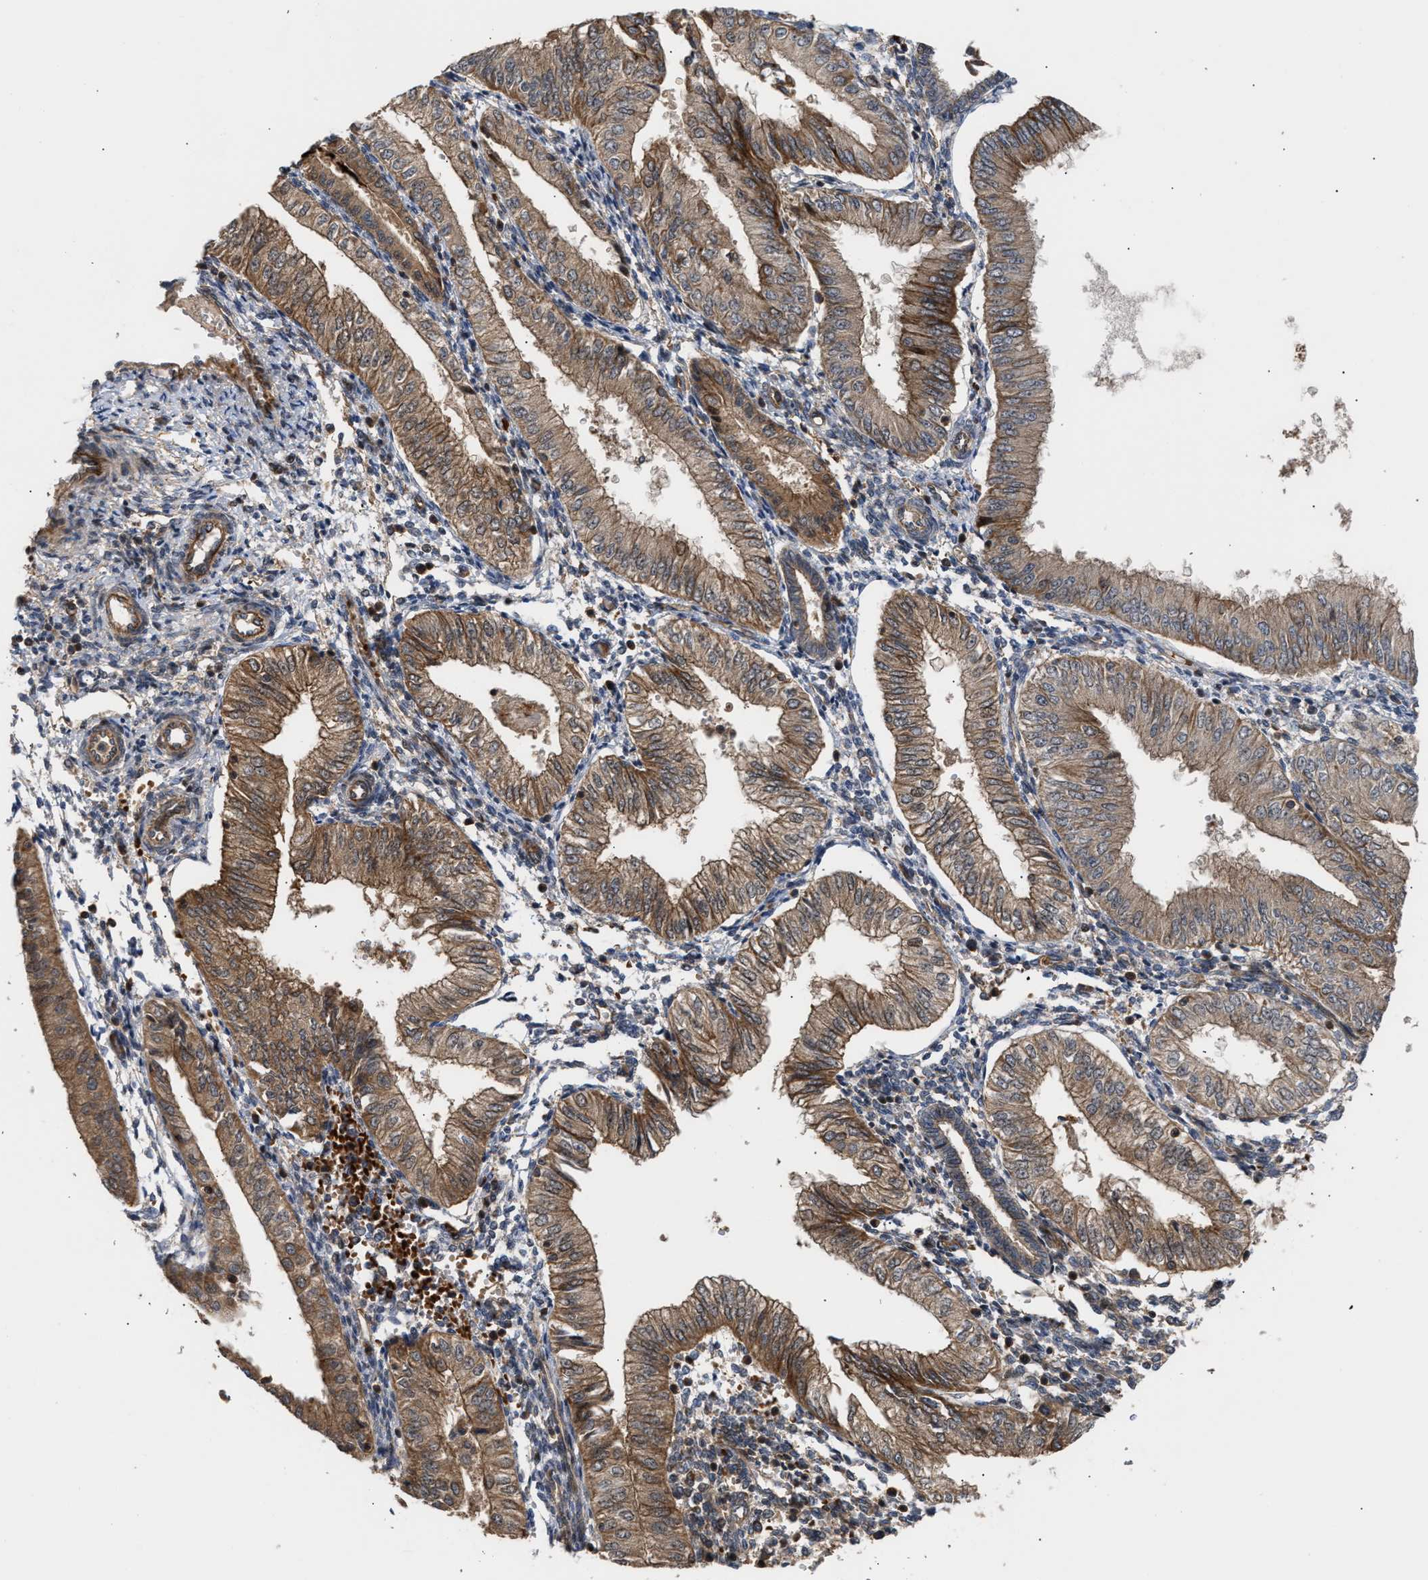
{"staining": {"intensity": "moderate", "quantity": ">75%", "location": "cytoplasmic/membranous"}, "tissue": "endometrial cancer", "cell_type": "Tumor cells", "image_type": "cancer", "snomed": [{"axis": "morphology", "description": "Adenocarcinoma, NOS"}, {"axis": "topography", "description": "Endometrium"}], "caption": "Protein staining of endometrial cancer tissue displays moderate cytoplasmic/membranous expression in about >75% of tumor cells.", "gene": "STAU1", "patient": {"sex": "female", "age": 53}}